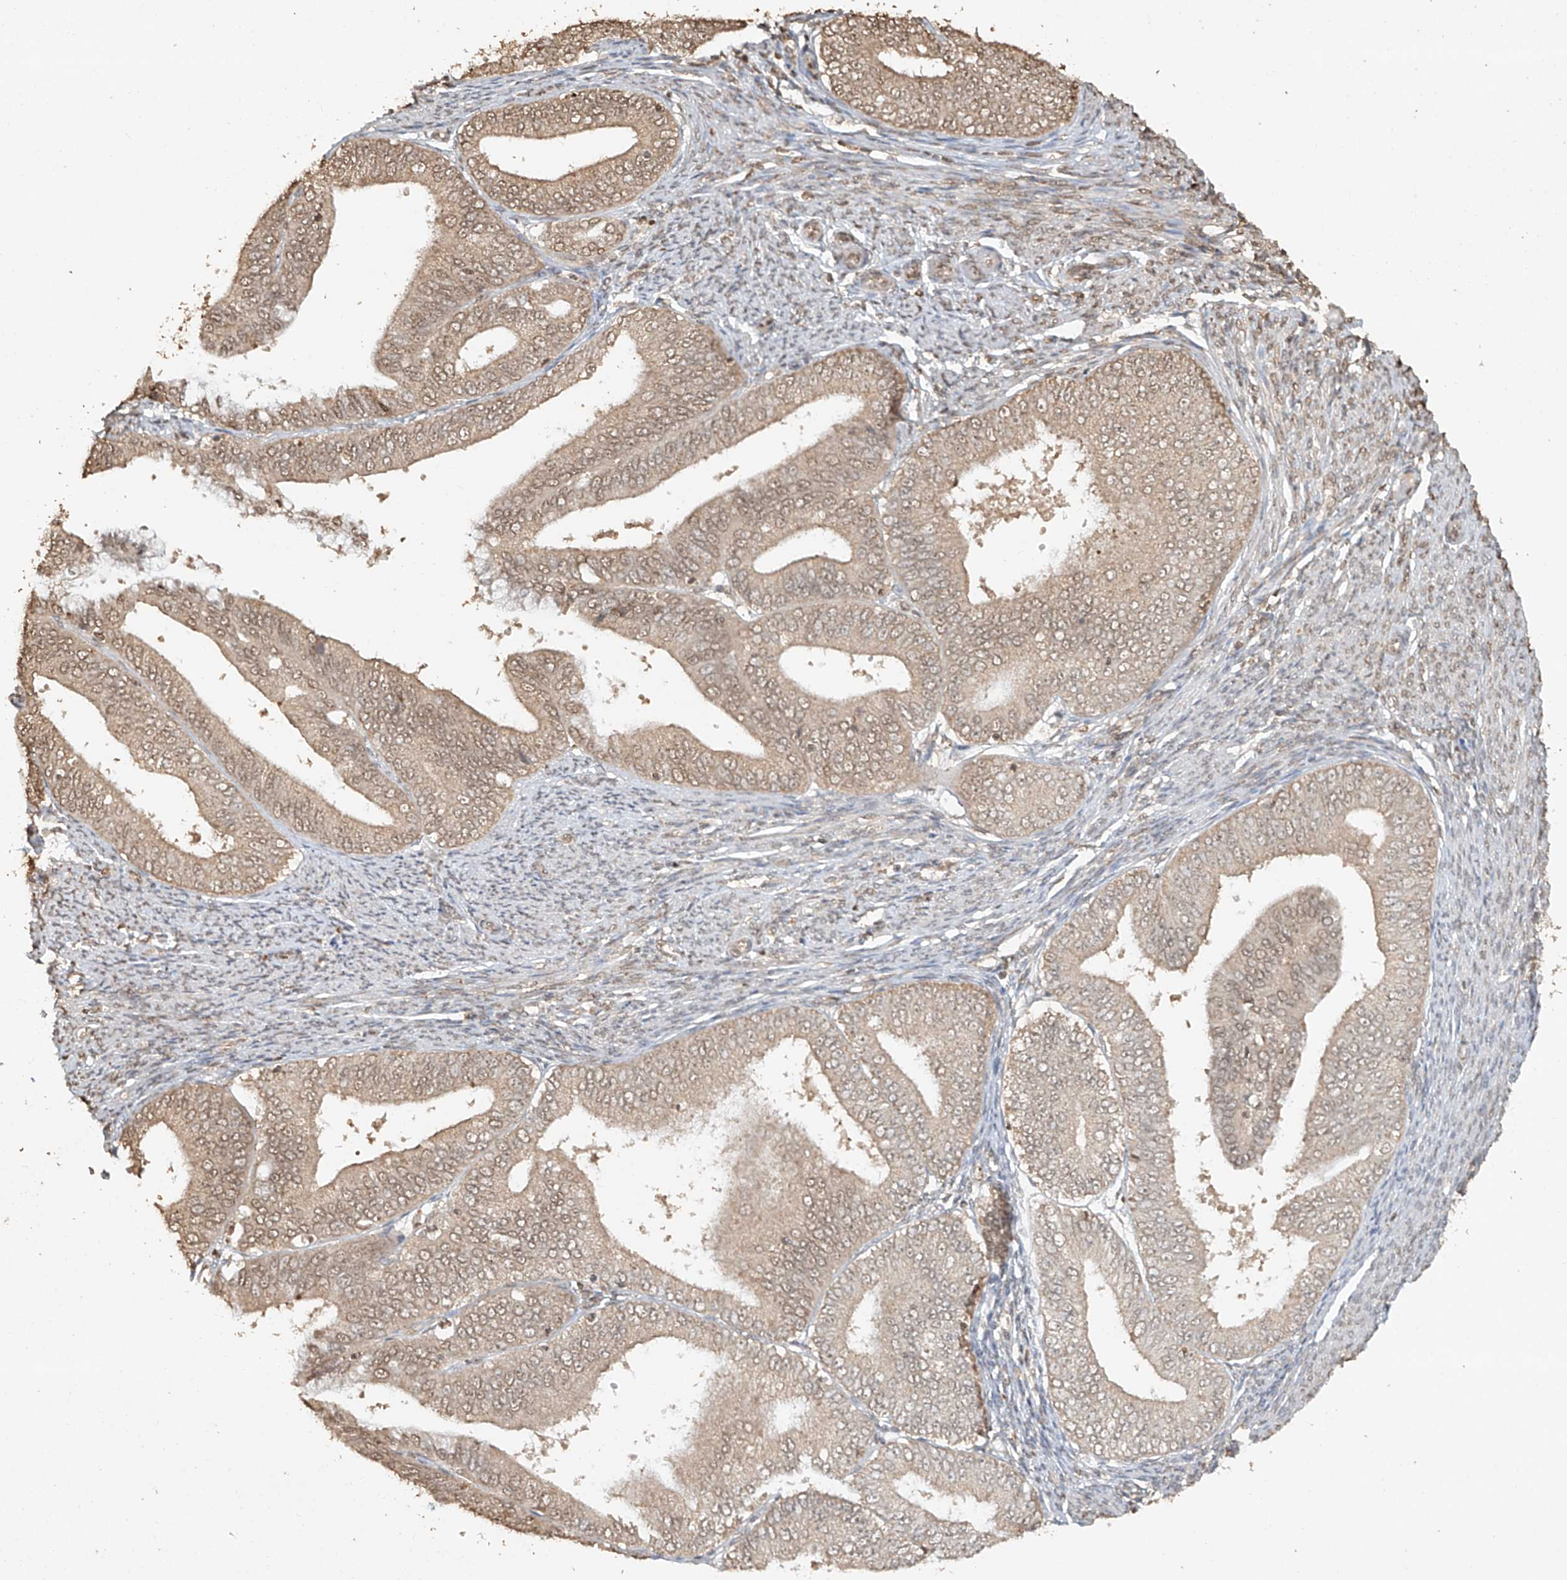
{"staining": {"intensity": "weak", "quantity": ">75%", "location": "cytoplasmic/membranous,nuclear"}, "tissue": "endometrial cancer", "cell_type": "Tumor cells", "image_type": "cancer", "snomed": [{"axis": "morphology", "description": "Adenocarcinoma, NOS"}, {"axis": "topography", "description": "Endometrium"}], "caption": "Immunohistochemical staining of endometrial cancer (adenocarcinoma) reveals weak cytoplasmic/membranous and nuclear protein staining in about >75% of tumor cells. (IHC, brightfield microscopy, high magnification).", "gene": "TIGAR", "patient": {"sex": "female", "age": 63}}